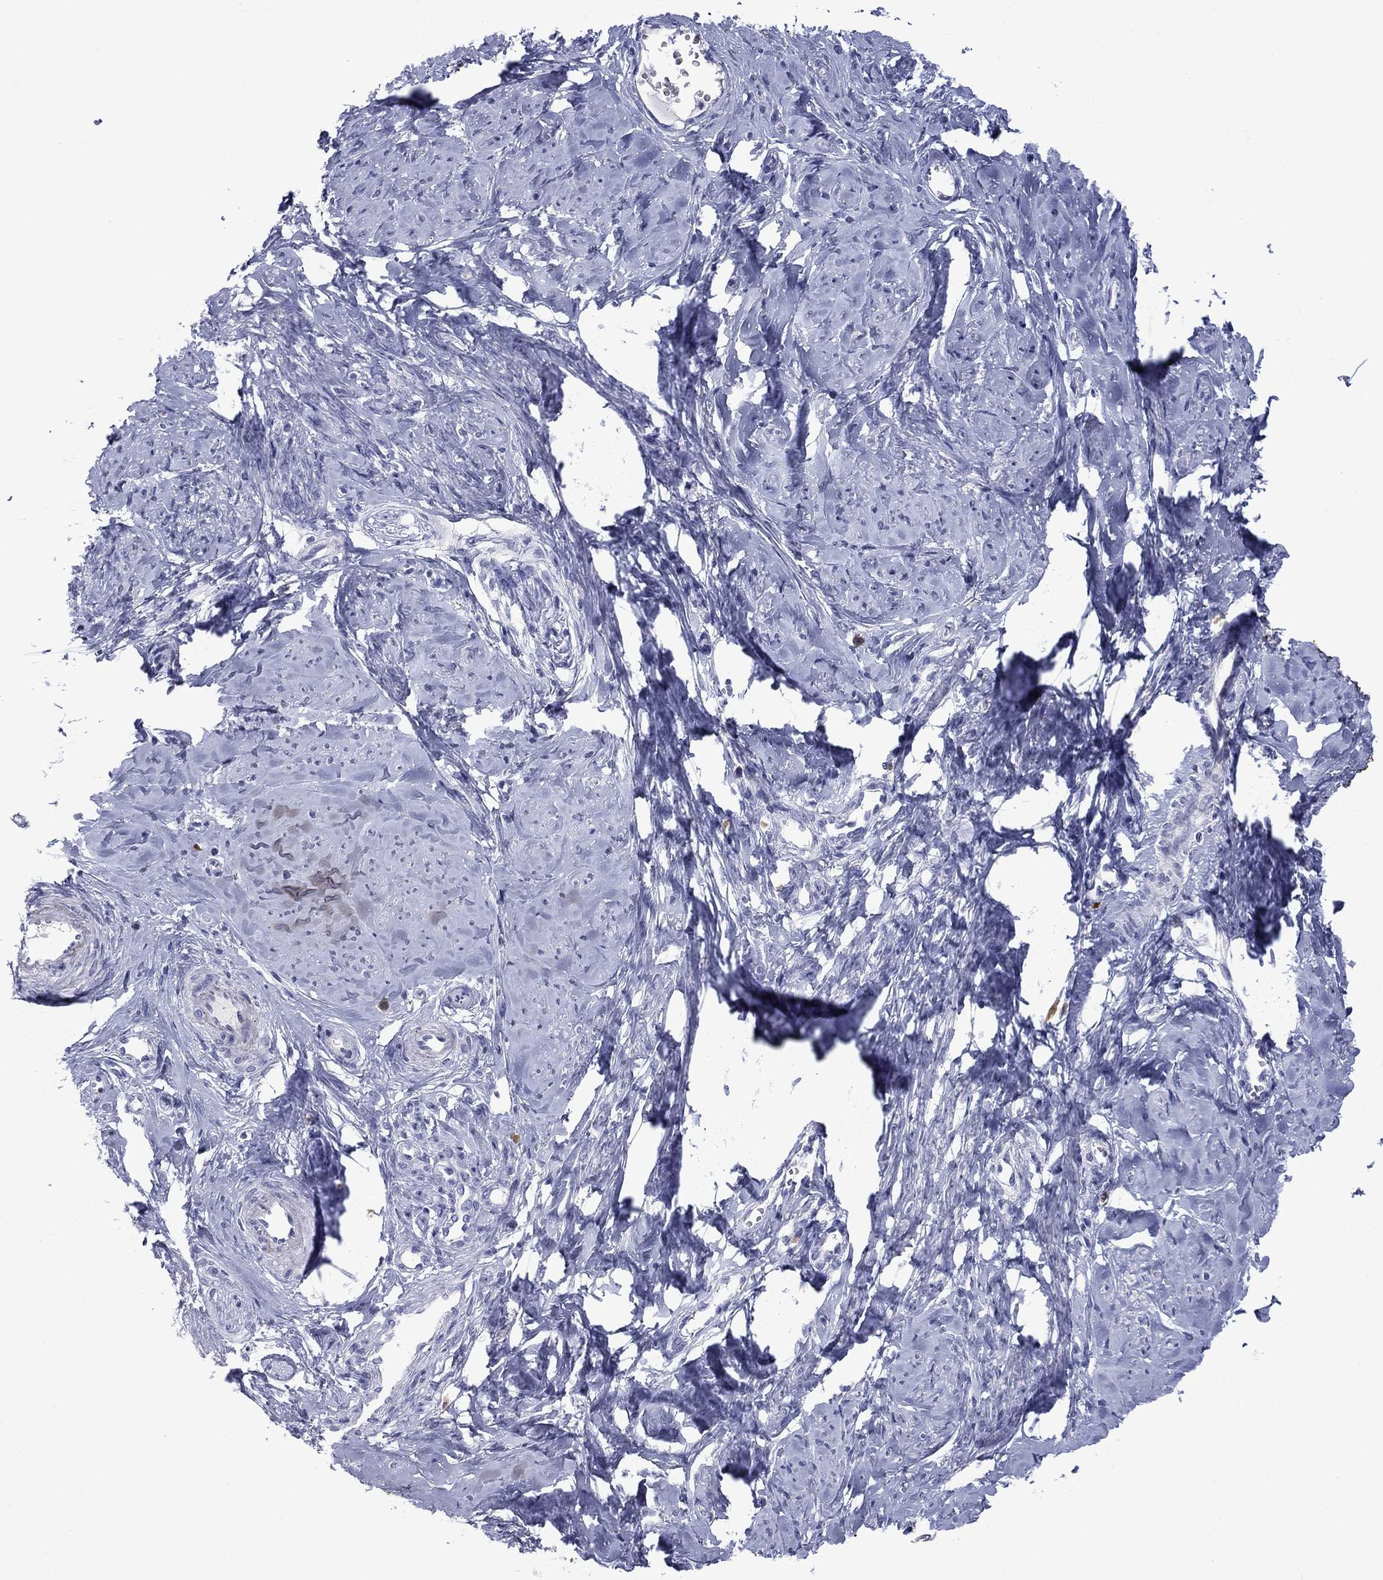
{"staining": {"intensity": "negative", "quantity": "none", "location": "none"}, "tissue": "smooth muscle", "cell_type": "Smooth muscle cells", "image_type": "normal", "snomed": [{"axis": "morphology", "description": "Normal tissue, NOS"}, {"axis": "topography", "description": "Smooth muscle"}], "caption": "This is an immunohistochemistry photomicrograph of normal human smooth muscle. There is no positivity in smooth muscle cells.", "gene": "TMPRSS11A", "patient": {"sex": "female", "age": 48}}